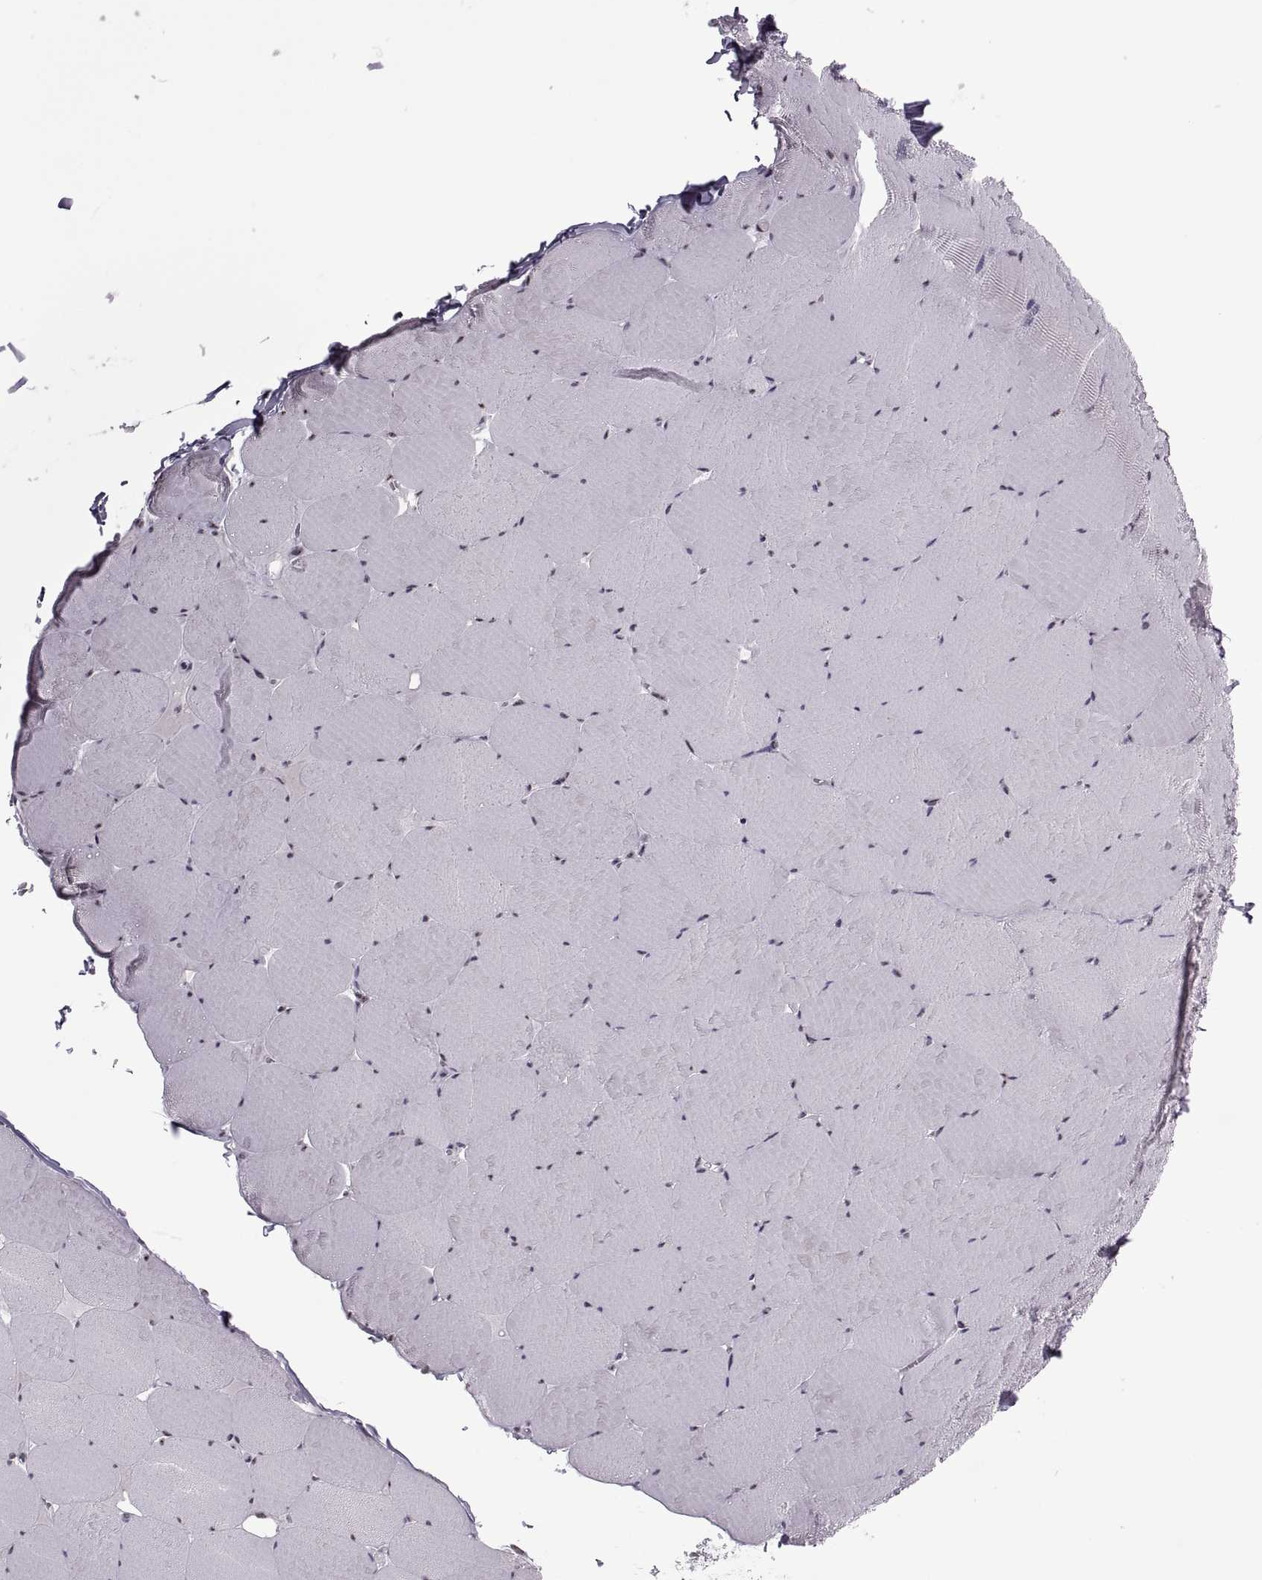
{"staining": {"intensity": "weak", "quantity": "25%-75%", "location": "nuclear"}, "tissue": "skeletal muscle", "cell_type": "Myocytes", "image_type": "normal", "snomed": [{"axis": "morphology", "description": "Normal tissue, NOS"}, {"axis": "morphology", "description": "Malignant melanoma, Metastatic site"}, {"axis": "topography", "description": "Skeletal muscle"}], "caption": "Skeletal muscle stained for a protein demonstrates weak nuclear positivity in myocytes. The staining was performed using DAB, with brown indicating positive protein expression. Nuclei are stained blue with hematoxylin.", "gene": "MAGEA4", "patient": {"sex": "male", "age": 50}}